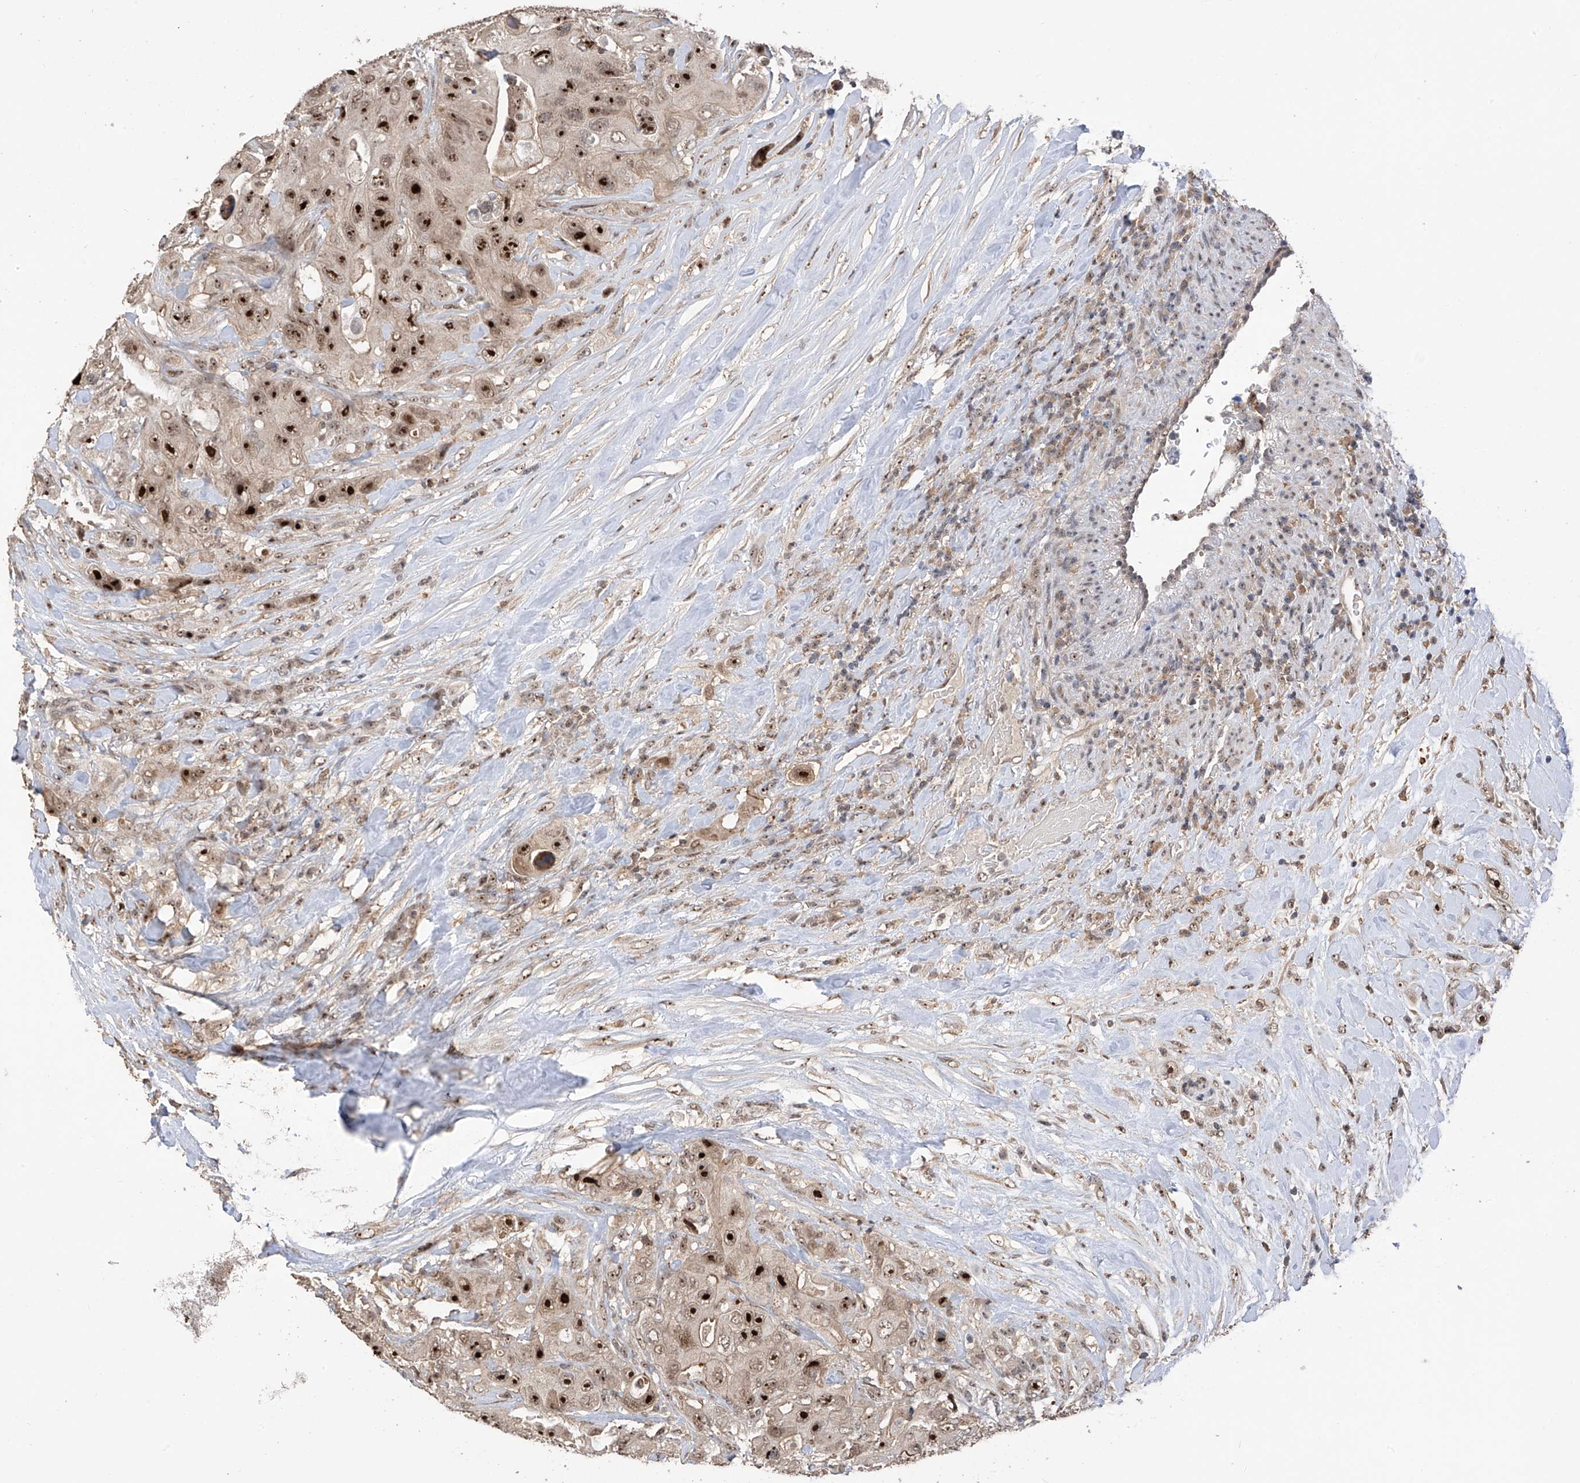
{"staining": {"intensity": "strong", "quantity": ">75%", "location": "nuclear"}, "tissue": "colorectal cancer", "cell_type": "Tumor cells", "image_type": "cancer", "snomed": [{"axis": "morphology", "description": "Adenocarcinoma, NOS"}, {"axis": "topography", "description": "Colon"}], "caption": "Colorectal adenocarcinoma stained for a protein exhibits strong nuclear positivity in tumor cells. The staining was performed using DAB to visualize the protein expression in brown, while the nuclei were stained in blue with hematoxylin (Magnification: 20x).", "gene": "C1orf131", "patient": {"sex": "female", "age": 46}}